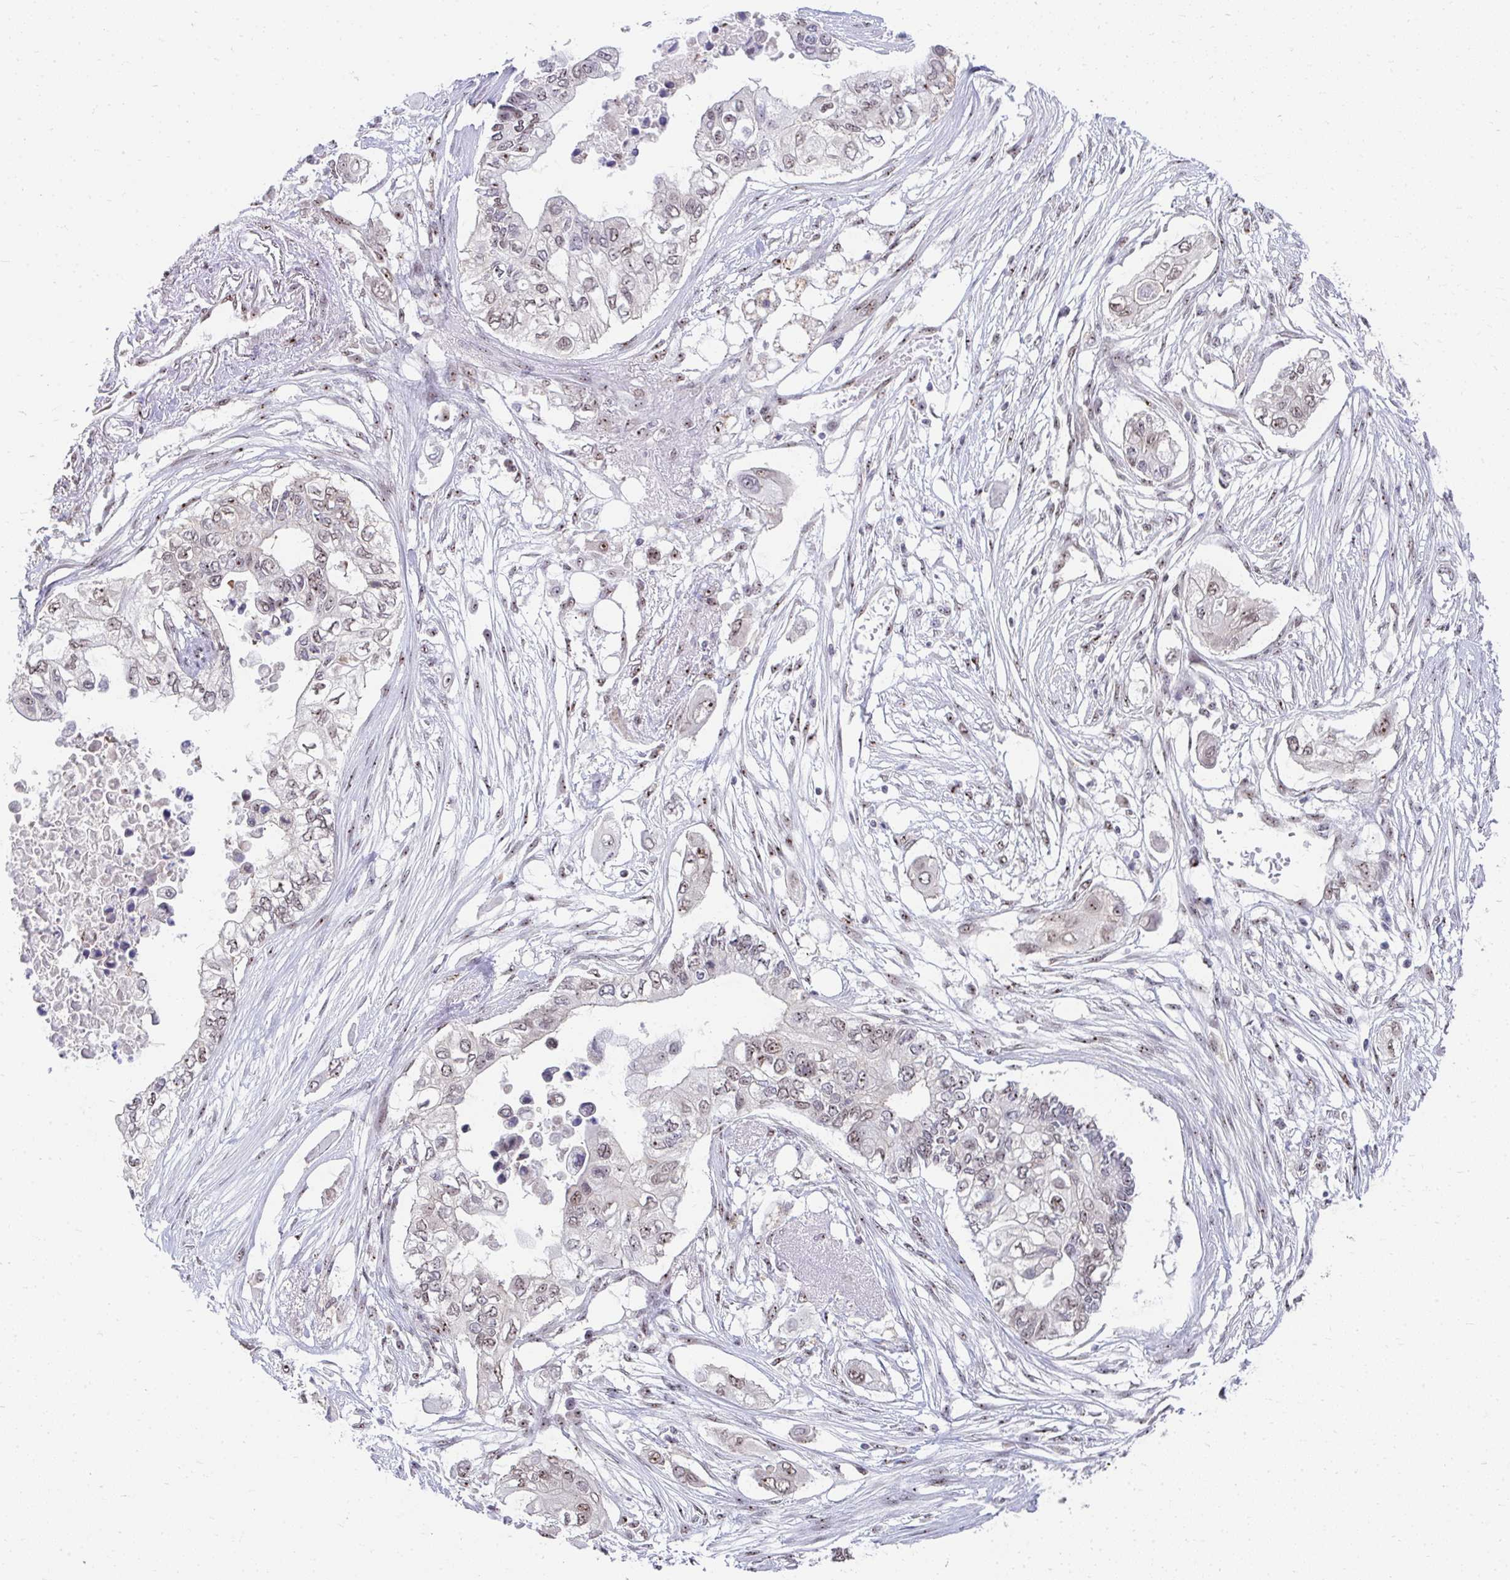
{"staining": {"intensity": "weak", "quantity": "25%-75%", "location": "nuclear"}, "tissue": "pancreatic cancer", "cell_type": "Tumor cells", "image_type": "cancer", "snomed": [{"axis": "morphology", "description": "Adenocarcinoma, NOS"}, {"axis": "topography", "description": "Pancreas"}], "caption": "This is an image of IHC staining of adenocarcinoma (pancreatic), which shows weak expression in the nuclear of tumor cells.", "gene": "HIRA", "patient": {"sex": "female", "age": 63}}